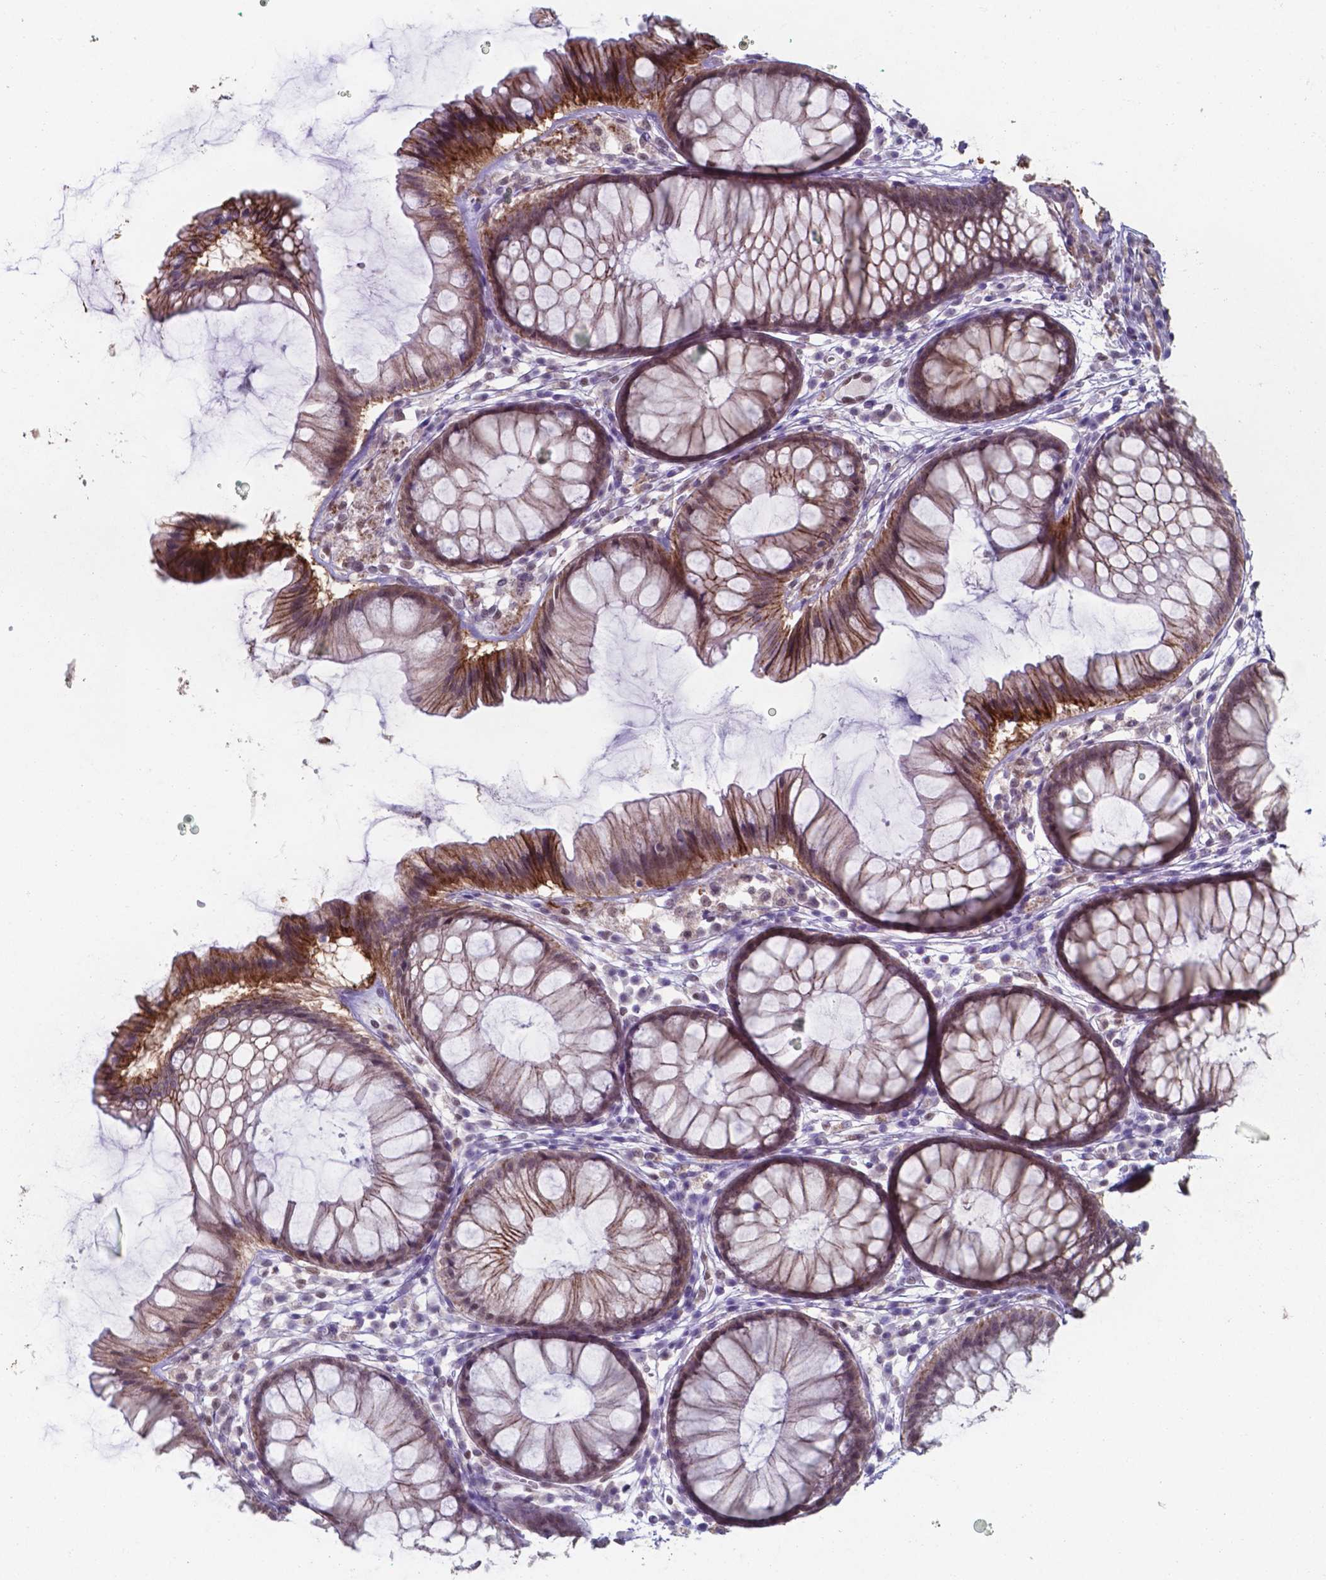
{"staining": {"intensity": "weak", "quantity": "<25%", "location": "cytoplasmic/membranous,nuclear"}, "tissue": "colon", "cell_type": "Endothelial cells", "image_type": "normal", "snomed": [{"axis": "morphology", "description": "Normal tissue, NOS"}, {"axis": "morphology", "description": "Adenocarcinoma, NOS"}, {"axis": "topography", "description": "Colon"}], "caption": "DAB (3,3'-diaminobenzidine) immunohistochemical staining of unremarkable colon exhibits no significant positivity in endothelial cells. (DAB (3,3'-diaminobenzidine) IHC with hematoxylin counter stain).", "gene": "UBE2E2", "patient": {"sex": "male", "age": 65}}